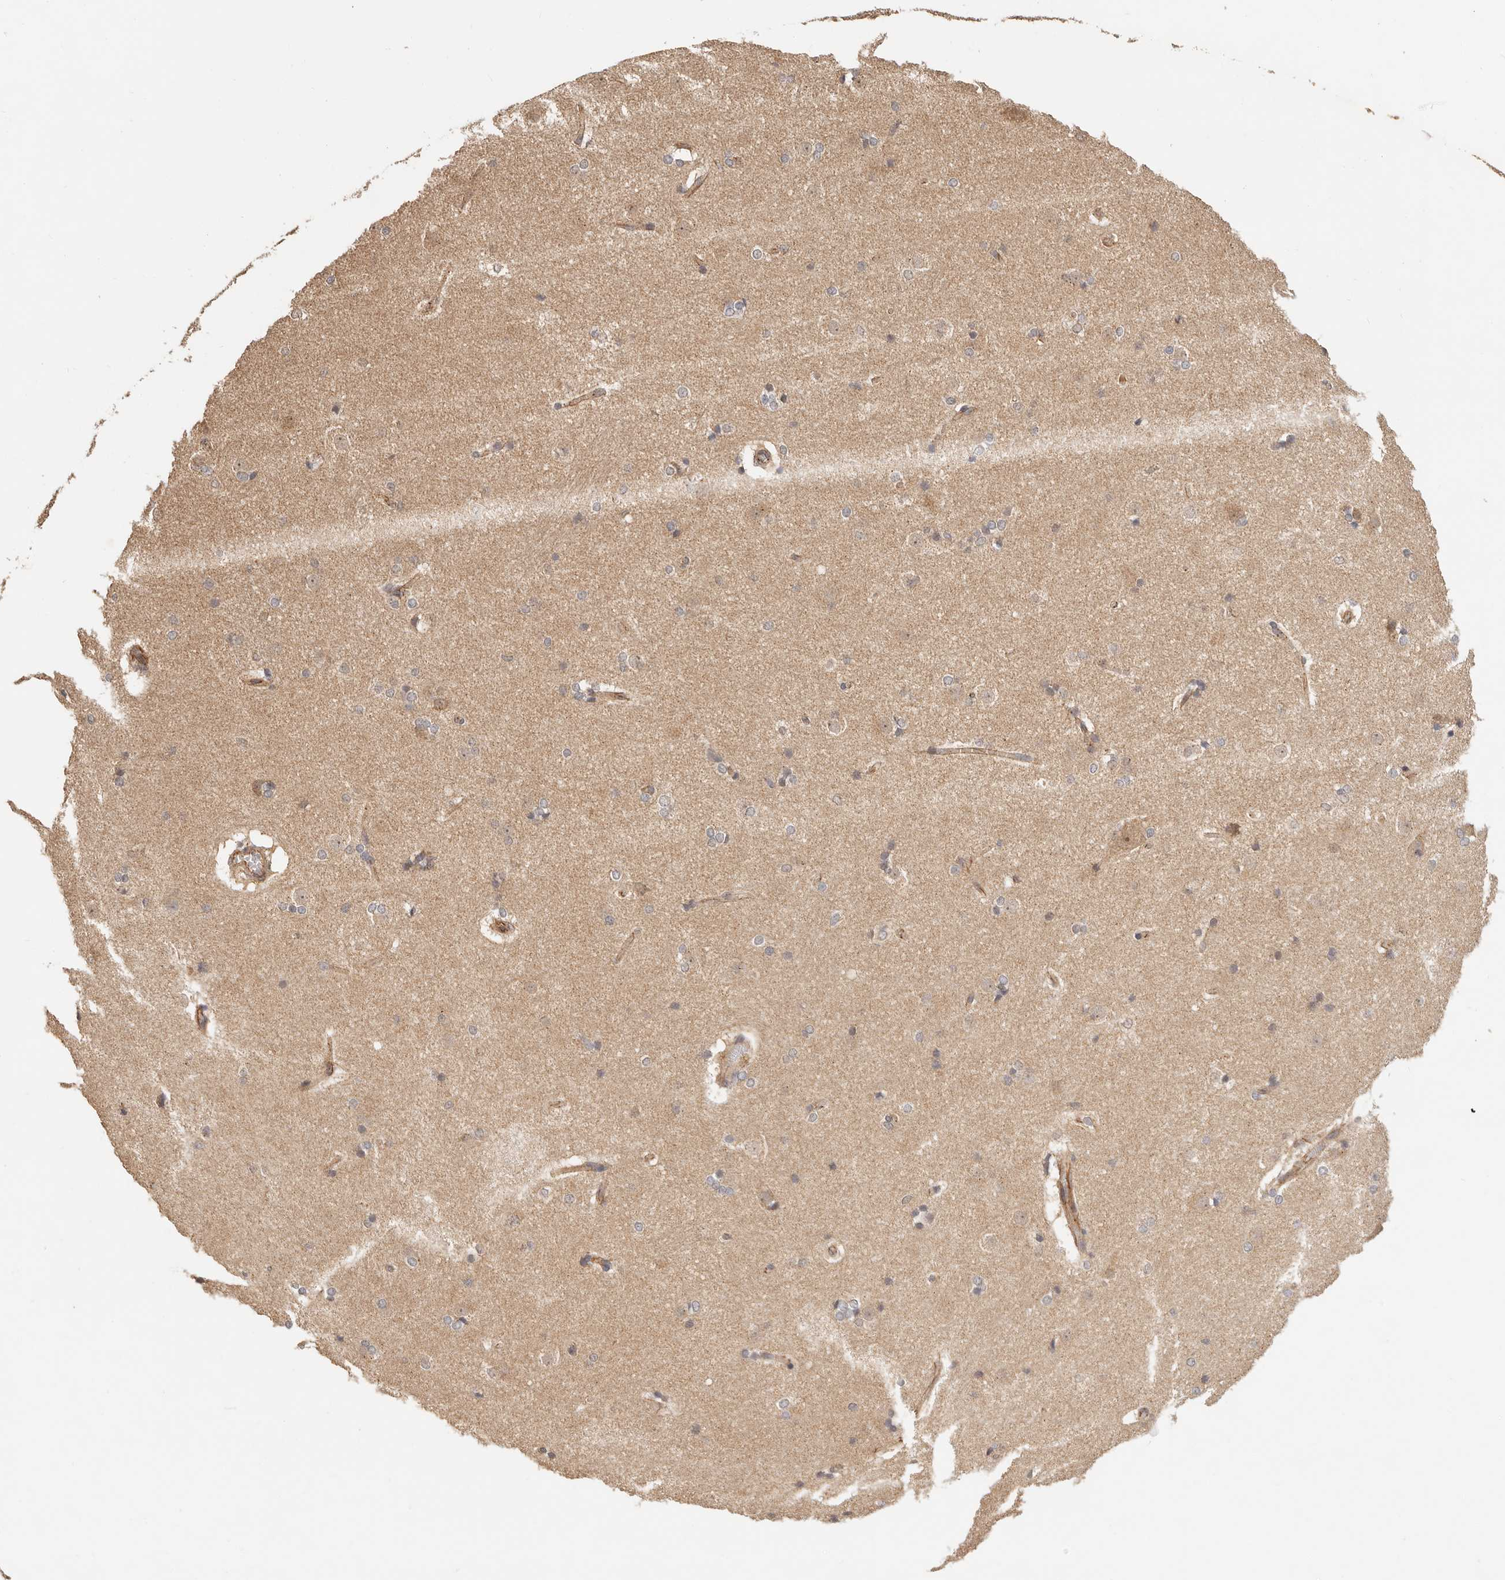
{"staining": {"intensity": "moderate", "quantity": "<25%", "location": "cytoplasmic/membranous"}, "tissue": "caudate", "cell_type": "Glial cells", "image_type": "normal", "snomed": [{"axis": "morphology", "description": "Normal tissue, NOS"}, {"axis": "topography", "description": "Lateral ventricle wall"}], "caption": "Immunohistochemical staining of benign human caudate demonstrates low levels of moderate cytoplasmic/membranous expression in about <25% of glial cells. (IHC, brightfield microscopy, high magnification).", "gene": "AFDN", "patient": {"sex": "female", "age": 19}}